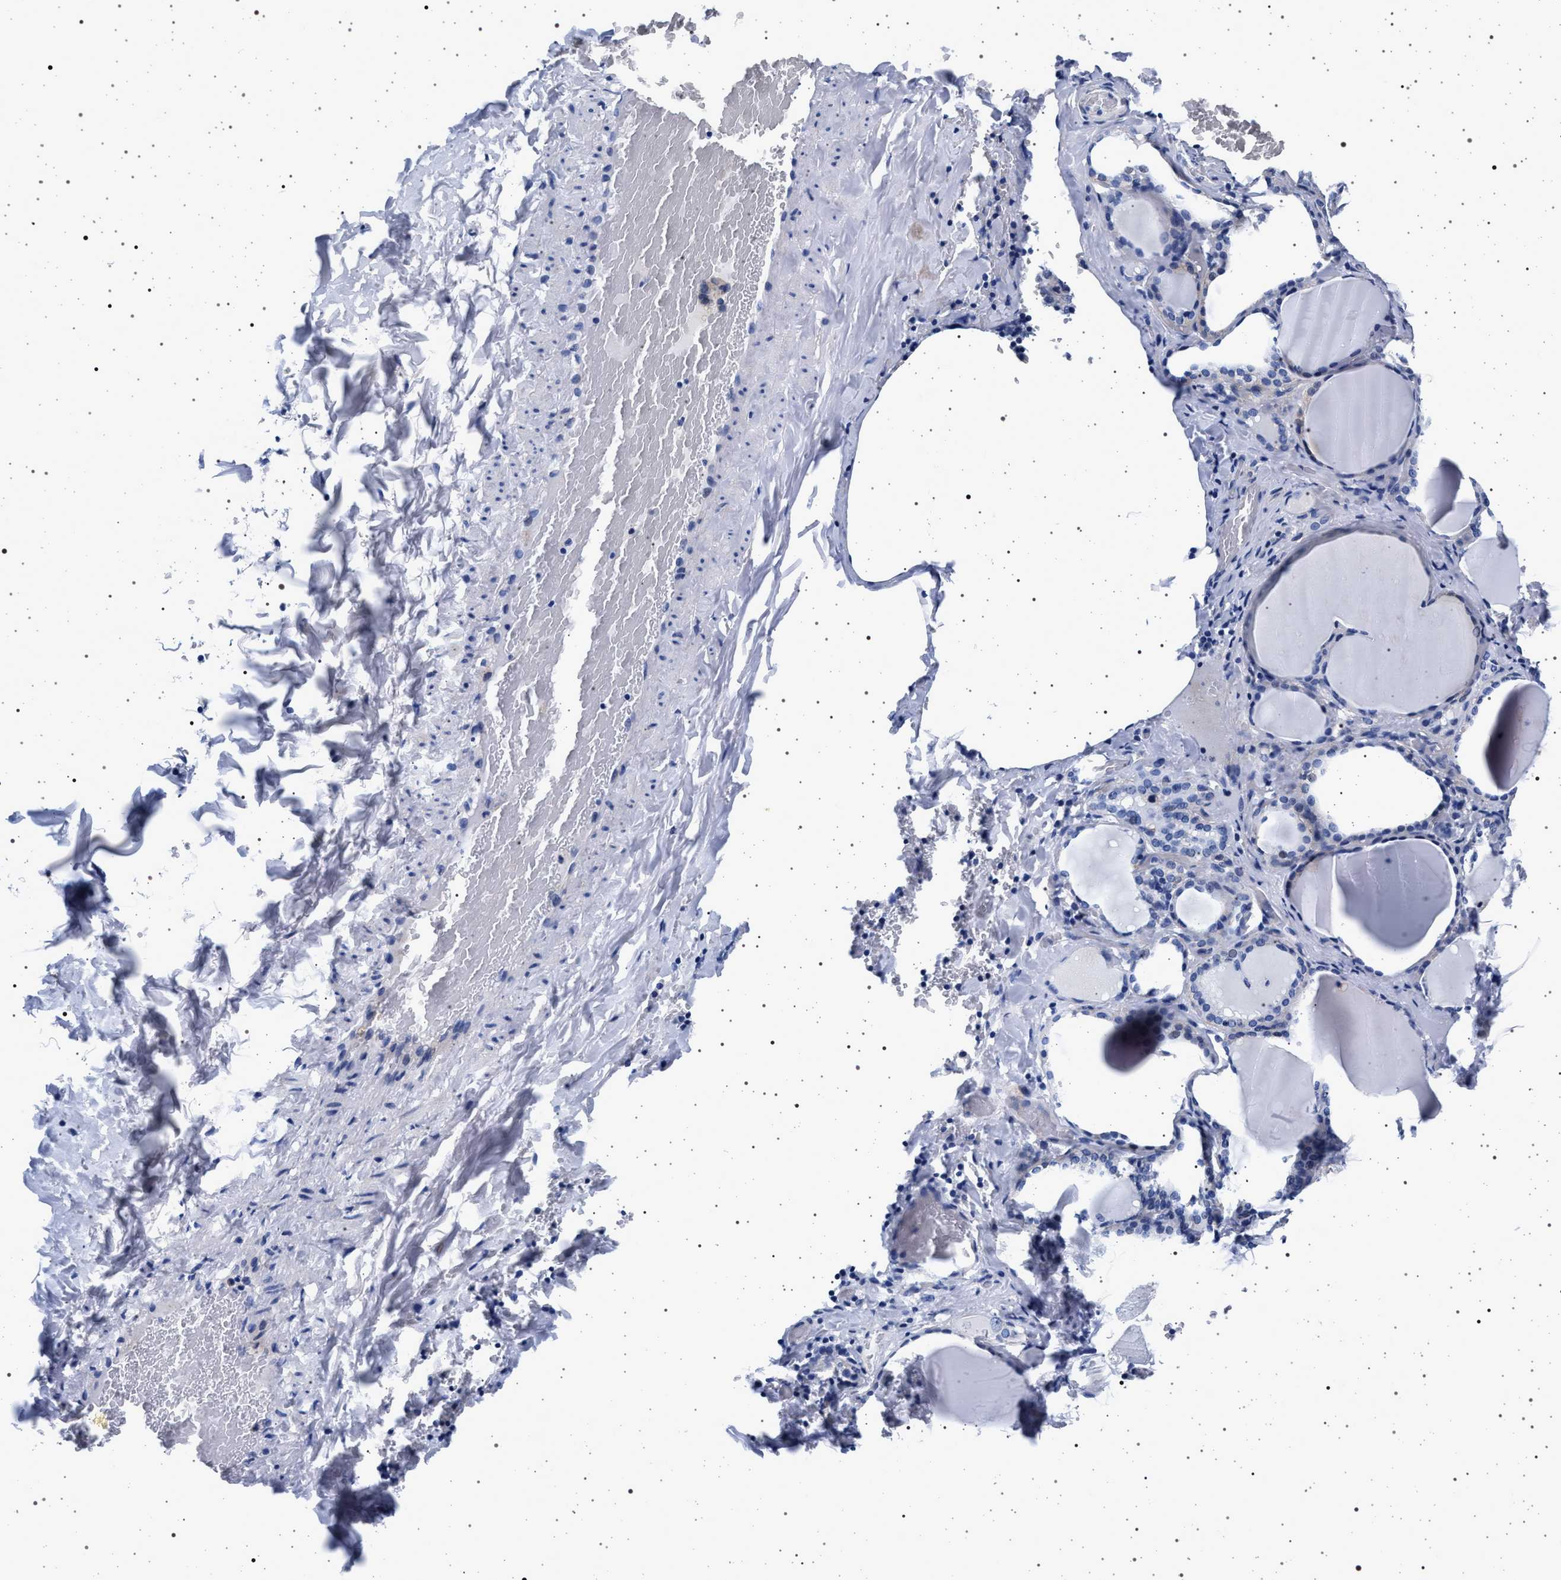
{"staining": {"intensity": "weak", "quantity": "<25%", "location": "cytoplasmic/membranous"}, "tissue": "thyroid gland", "cell_type": "Glandular cells", "image_type": "normal", "snomed": [{"axis": "morphology", "description": "Normal tissue, NOS"}, {"axis": "morphology", "description": "Papillary adenocarcinoma, NOS"}, {"axis": "topography", "description": "Thyroid gland"}], "caption": "This photomicrograph is of normal thyroid gland stained with IHC to label a protein in brown with the nuclei are counter-stained blue. There is no positivity in glandular cells. (DAB IHC visualized using brightfield microscopy, high magnification).", "gene": "SLC9A1", "patient": {"sex": "female", "age": 30}}